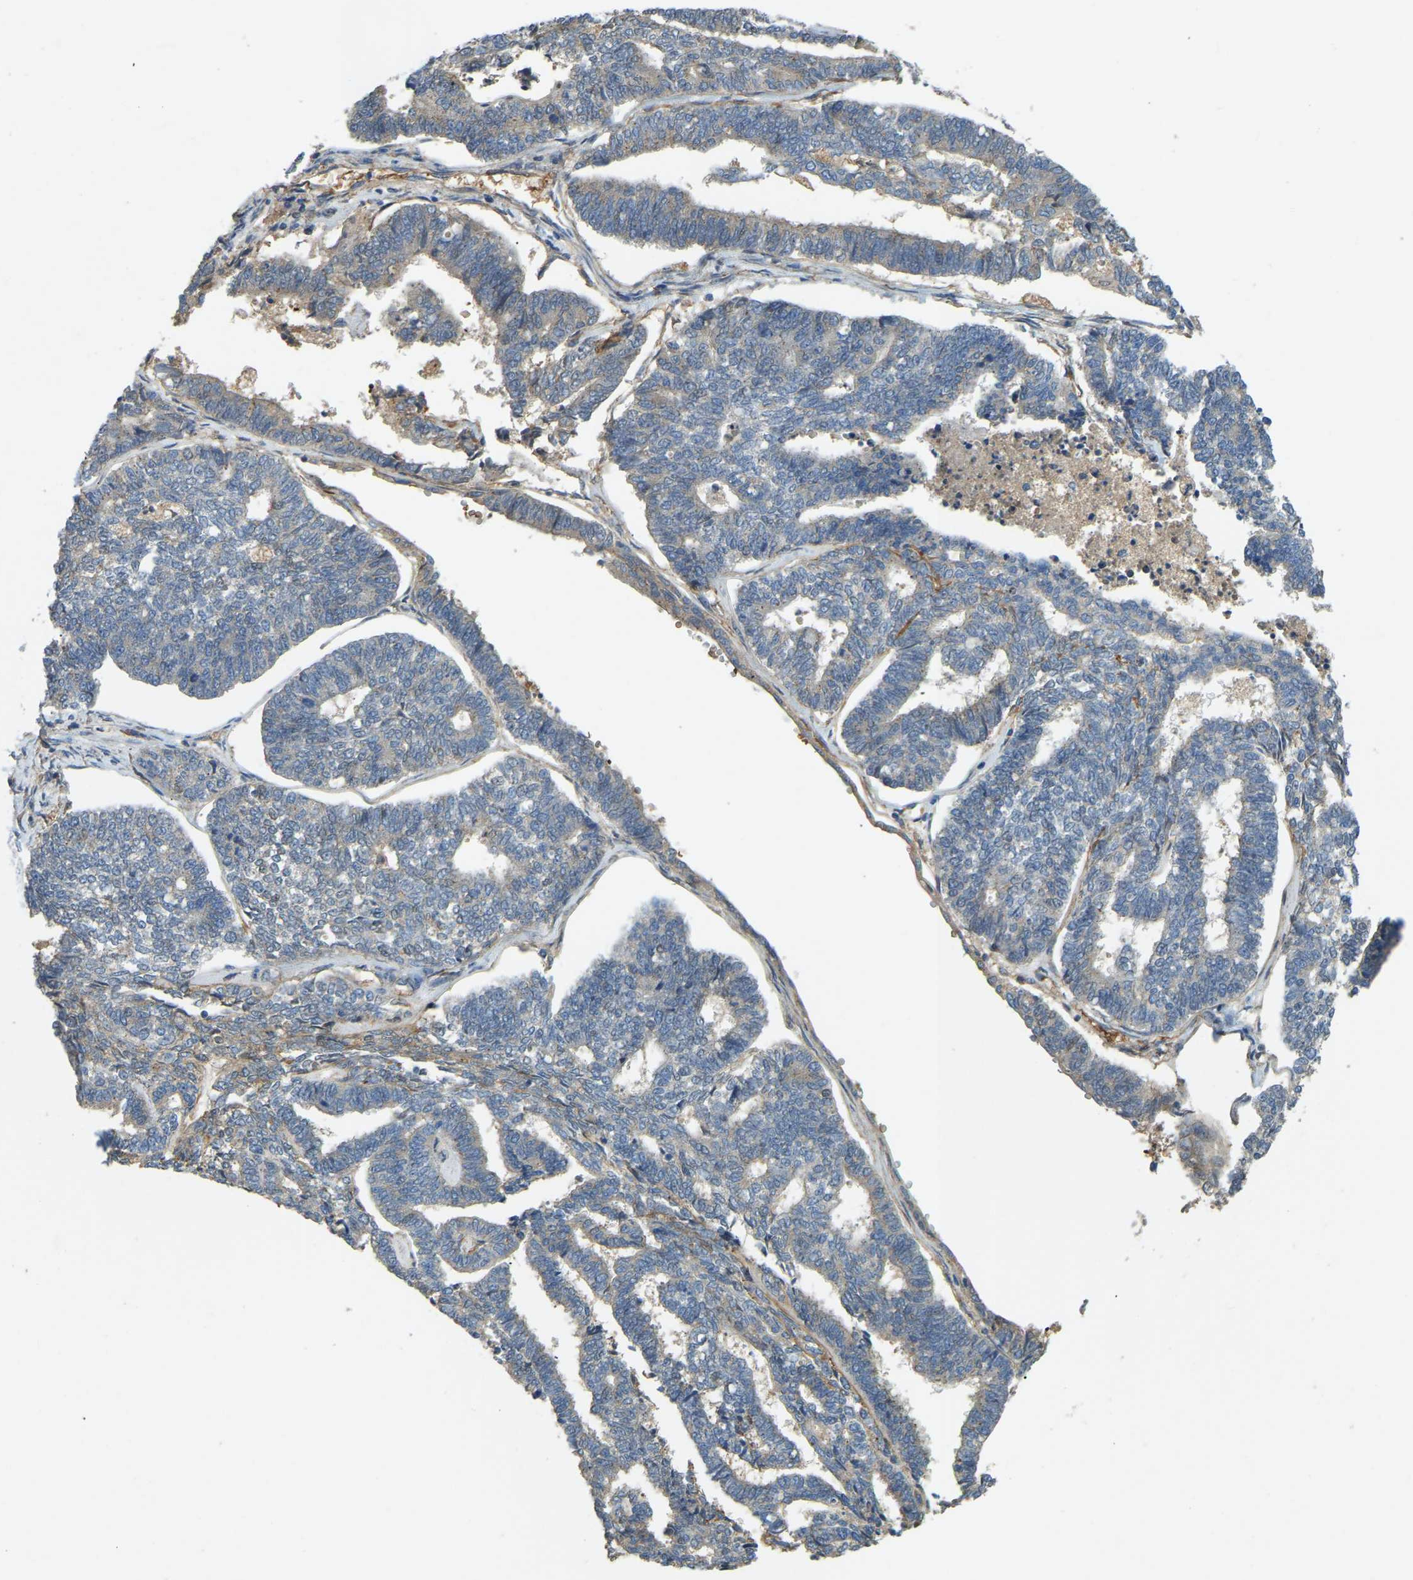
{"staining": {"intensity": "negative", "quantity": "none", "location": "none"}, "tissue": "endometrial cancer", "cell_type": "Tumor cells", "image_type": "cancer", "snomed": [{"axis": "morphology", "description": "Adenocarcinoma, NOS"}, {"axis": "topography", "description": "Endometrium"}], "caption": "Immunohistochemistry of human adenocarcinoma (endometrial) reveals no positivity in tumor cells. Brightfield microscopy of immunohistochemistry (IHC) stained with DAB (brown) and hematoxylin (blue), captured at high magnification.", "gene": "CFLAR", "patient": {"sex": "female", "age": 70}}